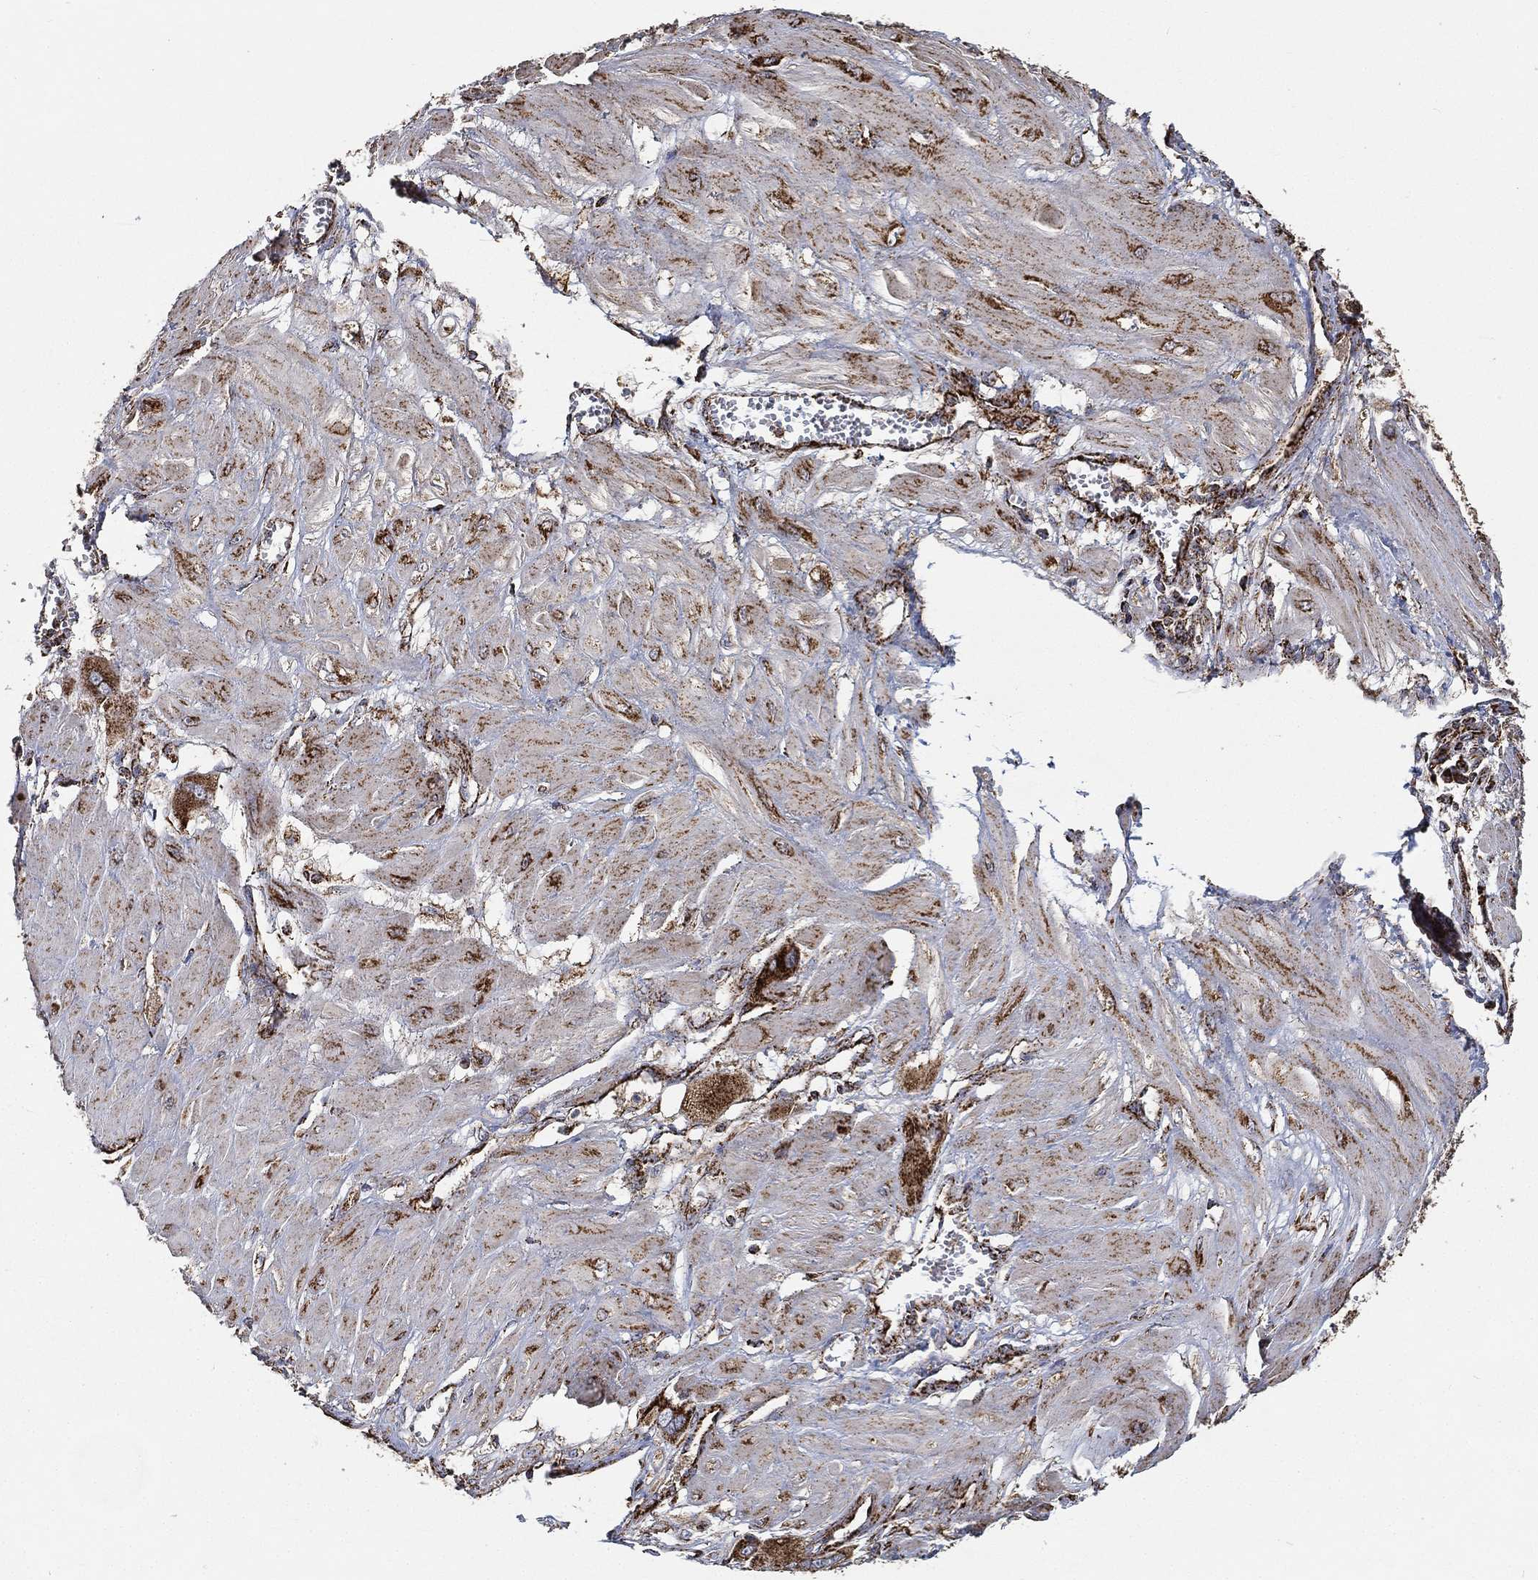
{"staining": {"intensity": "strong", "quantity": ">75%", "location": "cytoplasmic/membranous"}, "tissue": "cervical cancer", "cell_type": "Tumor cells", "image_type": "cancer", "snomed": [{"axis": "morphology", "description": "Squamous cell carcinoma, NOS"}, {"axis": "topography", "description": "Cervix"}], "caption": "DAB immunohistochemical staining of cervical cancer shows strong cytoplasmic/membranous protein expression in approximately >75% of tumor cells.", "gene": "SLC38A7", "patient": {"sex": "female", "age": 34}}